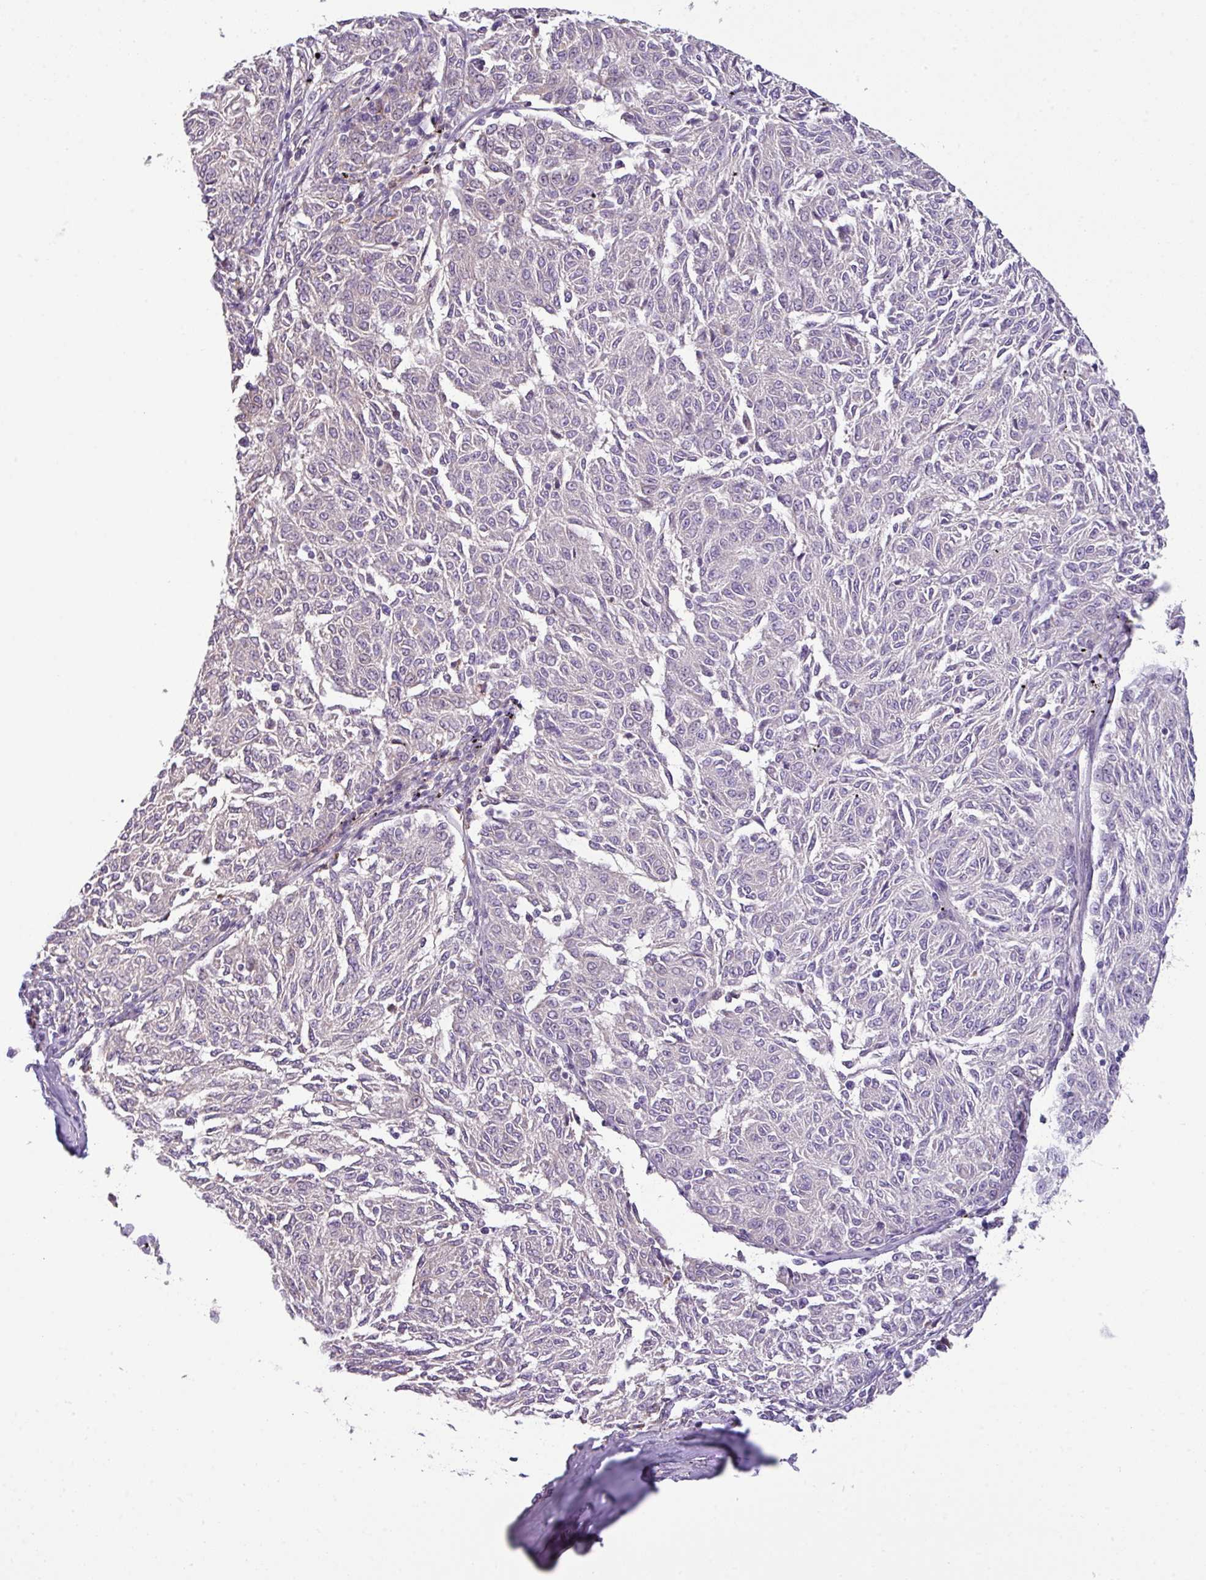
{"staining": {"intensity": "negative", "quantity": "none", "location": "none"}, "tissue": "melanoma", "cell_type": "Tumor cells", "image_type": "cancer", "snomed": [{"axis": "morphology", "description": "Malignant melanoma, NOS"}, {"axis": "topography", "description": "Skin"}], "caption": "The micrograph reveals no significant positivity in tumor cells of melanoma.", "gene": "PIK3R5", "patient": {"sex": "female", "age": 72}}